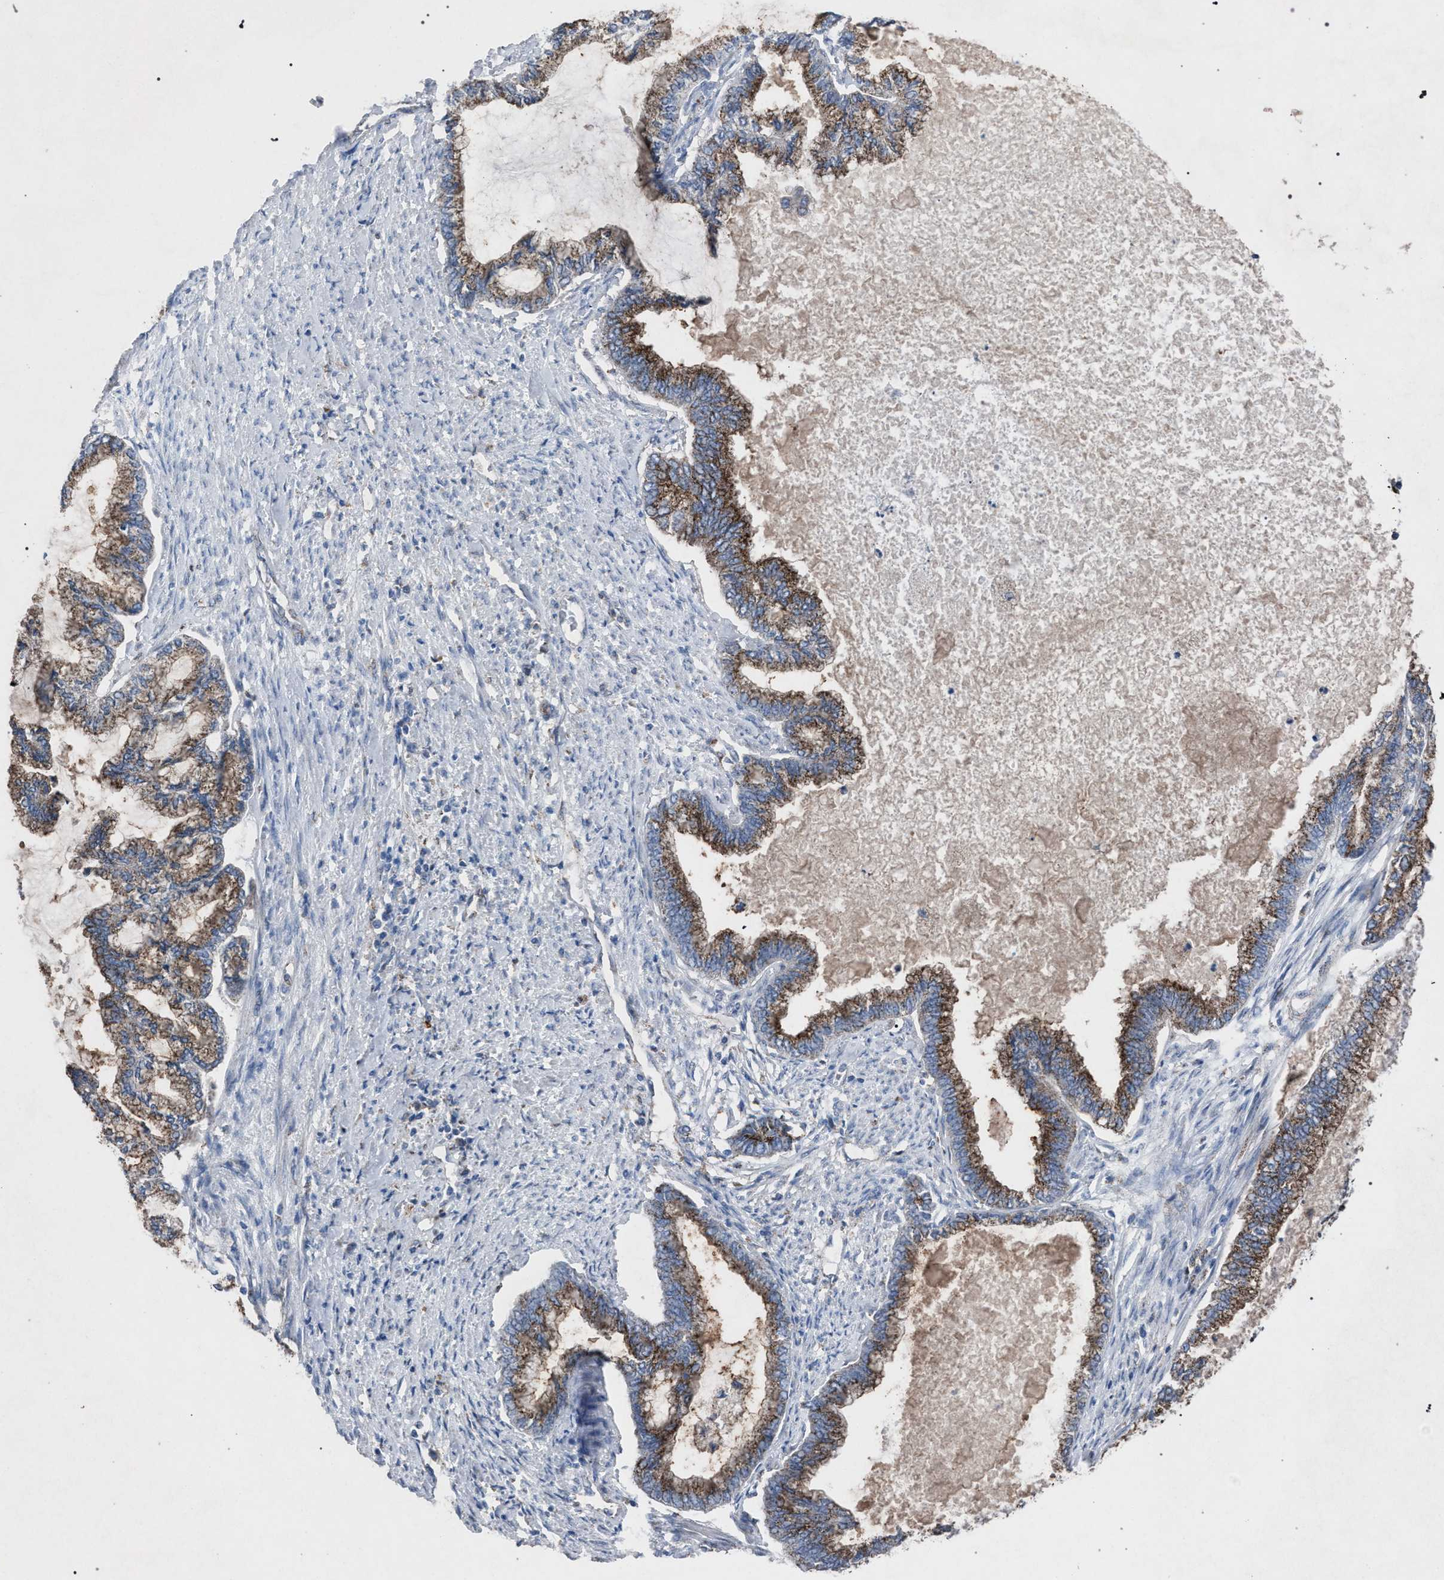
{"staining": {"intensity": "strong", "quantity": ">75%", "location": "cytoplasmic/membranous"}, "tissue": "endometrial cancer", "cell_type": "Tumor cells", "image_type": "cancer", "snomed": [{"axis": "morphology", "description": "Adenocarcinoma, NOS"}, {"axis": "topography", "description": "Endometrium"}], "caption": "Immunohistochemical staining of human endometrial adenocarcinoma demonstrates strong cytoplasmic/membranous protein staining in about >75% of tumor cells.", "gene": "HSD17B4", "patient": {"sex": "female", "age": 86}}